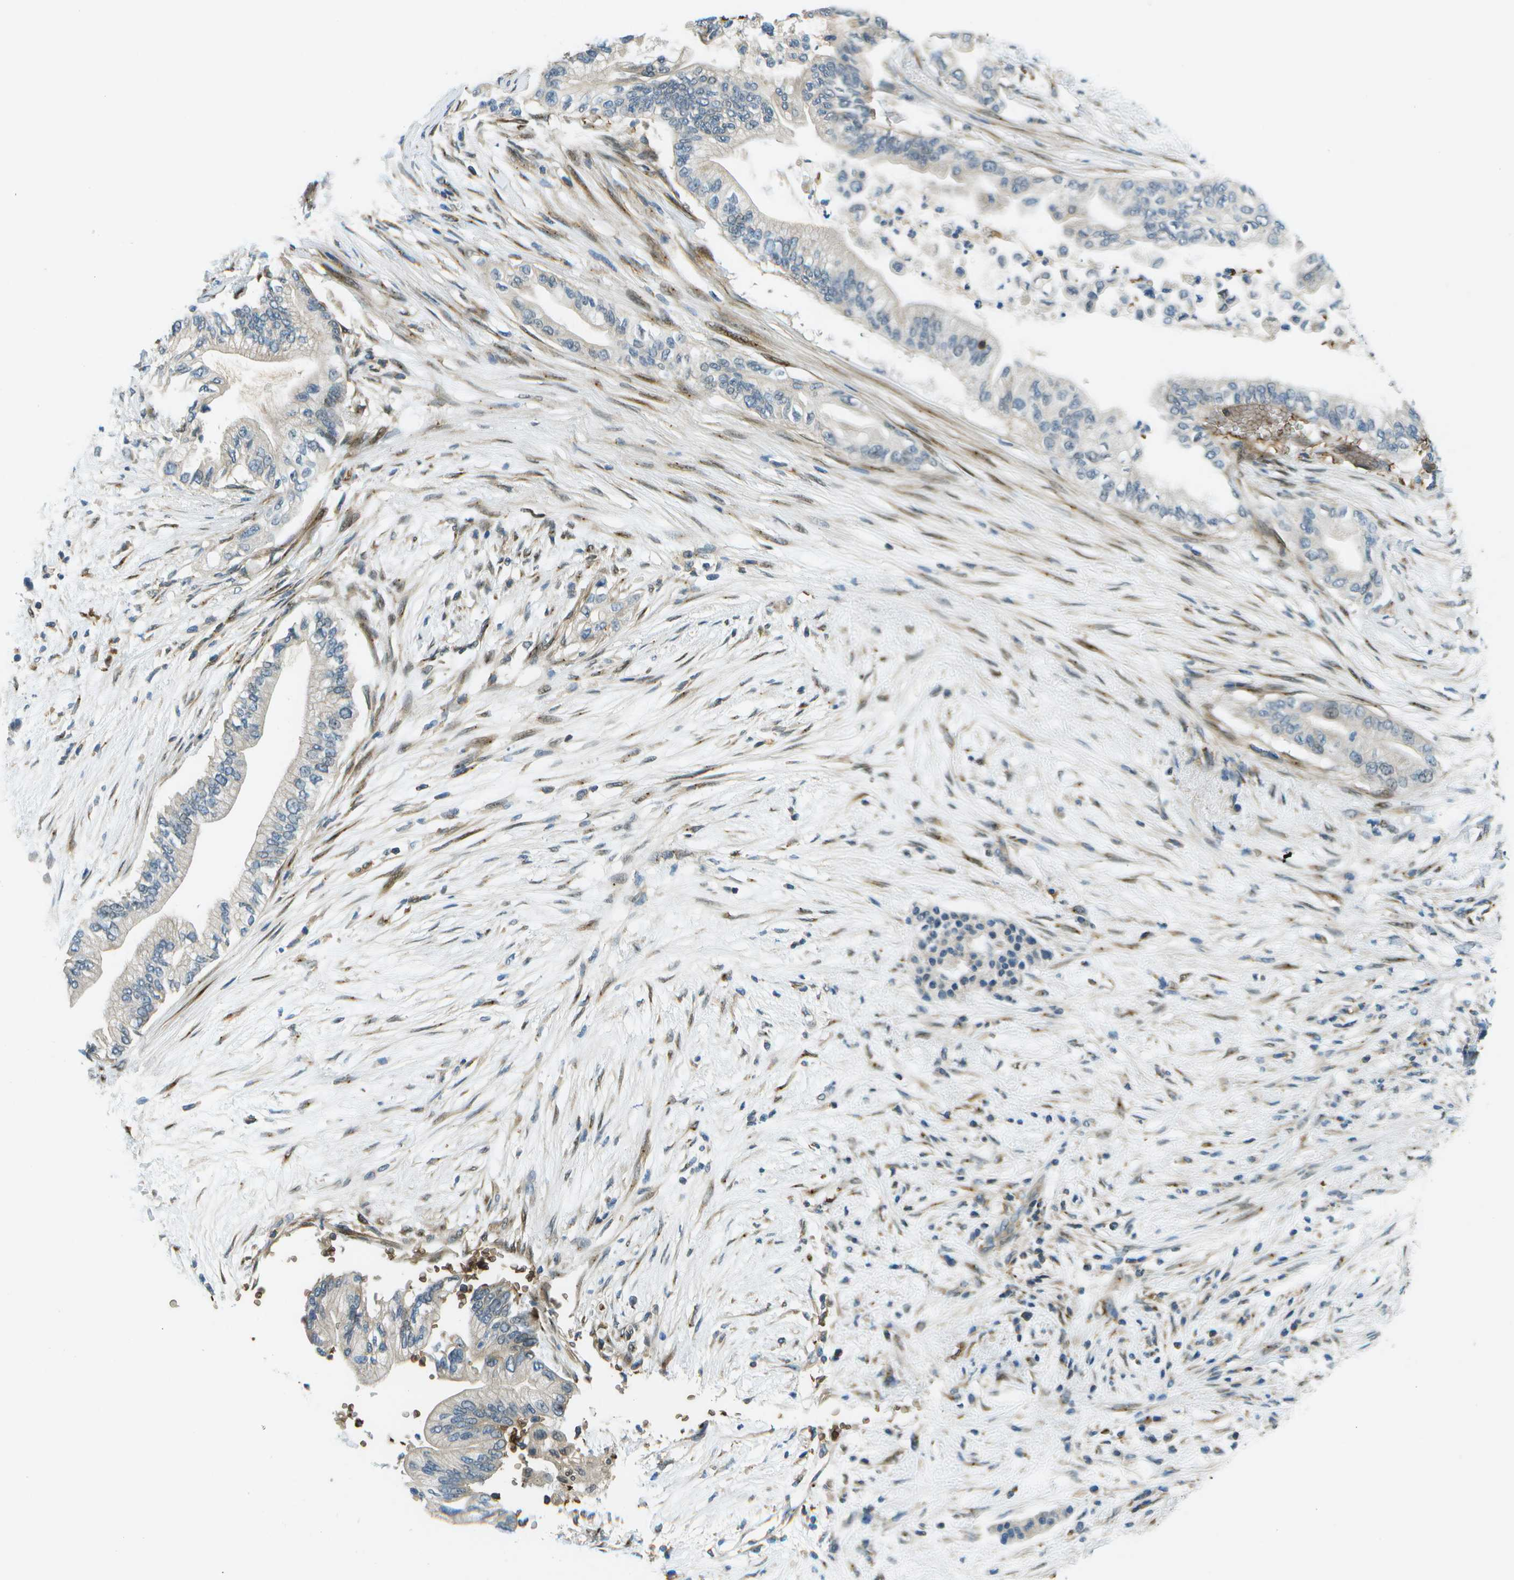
{"staining": {"intensity": "negative", "quantity": "none", "location": "none"}, "tissue": "pancreatic cancer", "cell_type": "Tumor cells", "image_type": "cancer", "snomed": [{"axis": "morphology", "description": "Normal tissue, NOS"}, {"axis": "morphology", "description": "Adenocarcinoma, NOS"}, {"axis": "topography", "description": "Pancreas"}, {"axis": "topography", "description": "Duodenum"}], "caption": "DAB immunohistochemical staining of human pancreatic cancer (adenocarcinoma) reveals no significant expression in tumor cells. Nuclei are stained in blue.", "gene": "CTIF", "patient": {"sex": "female", "age": 60}}